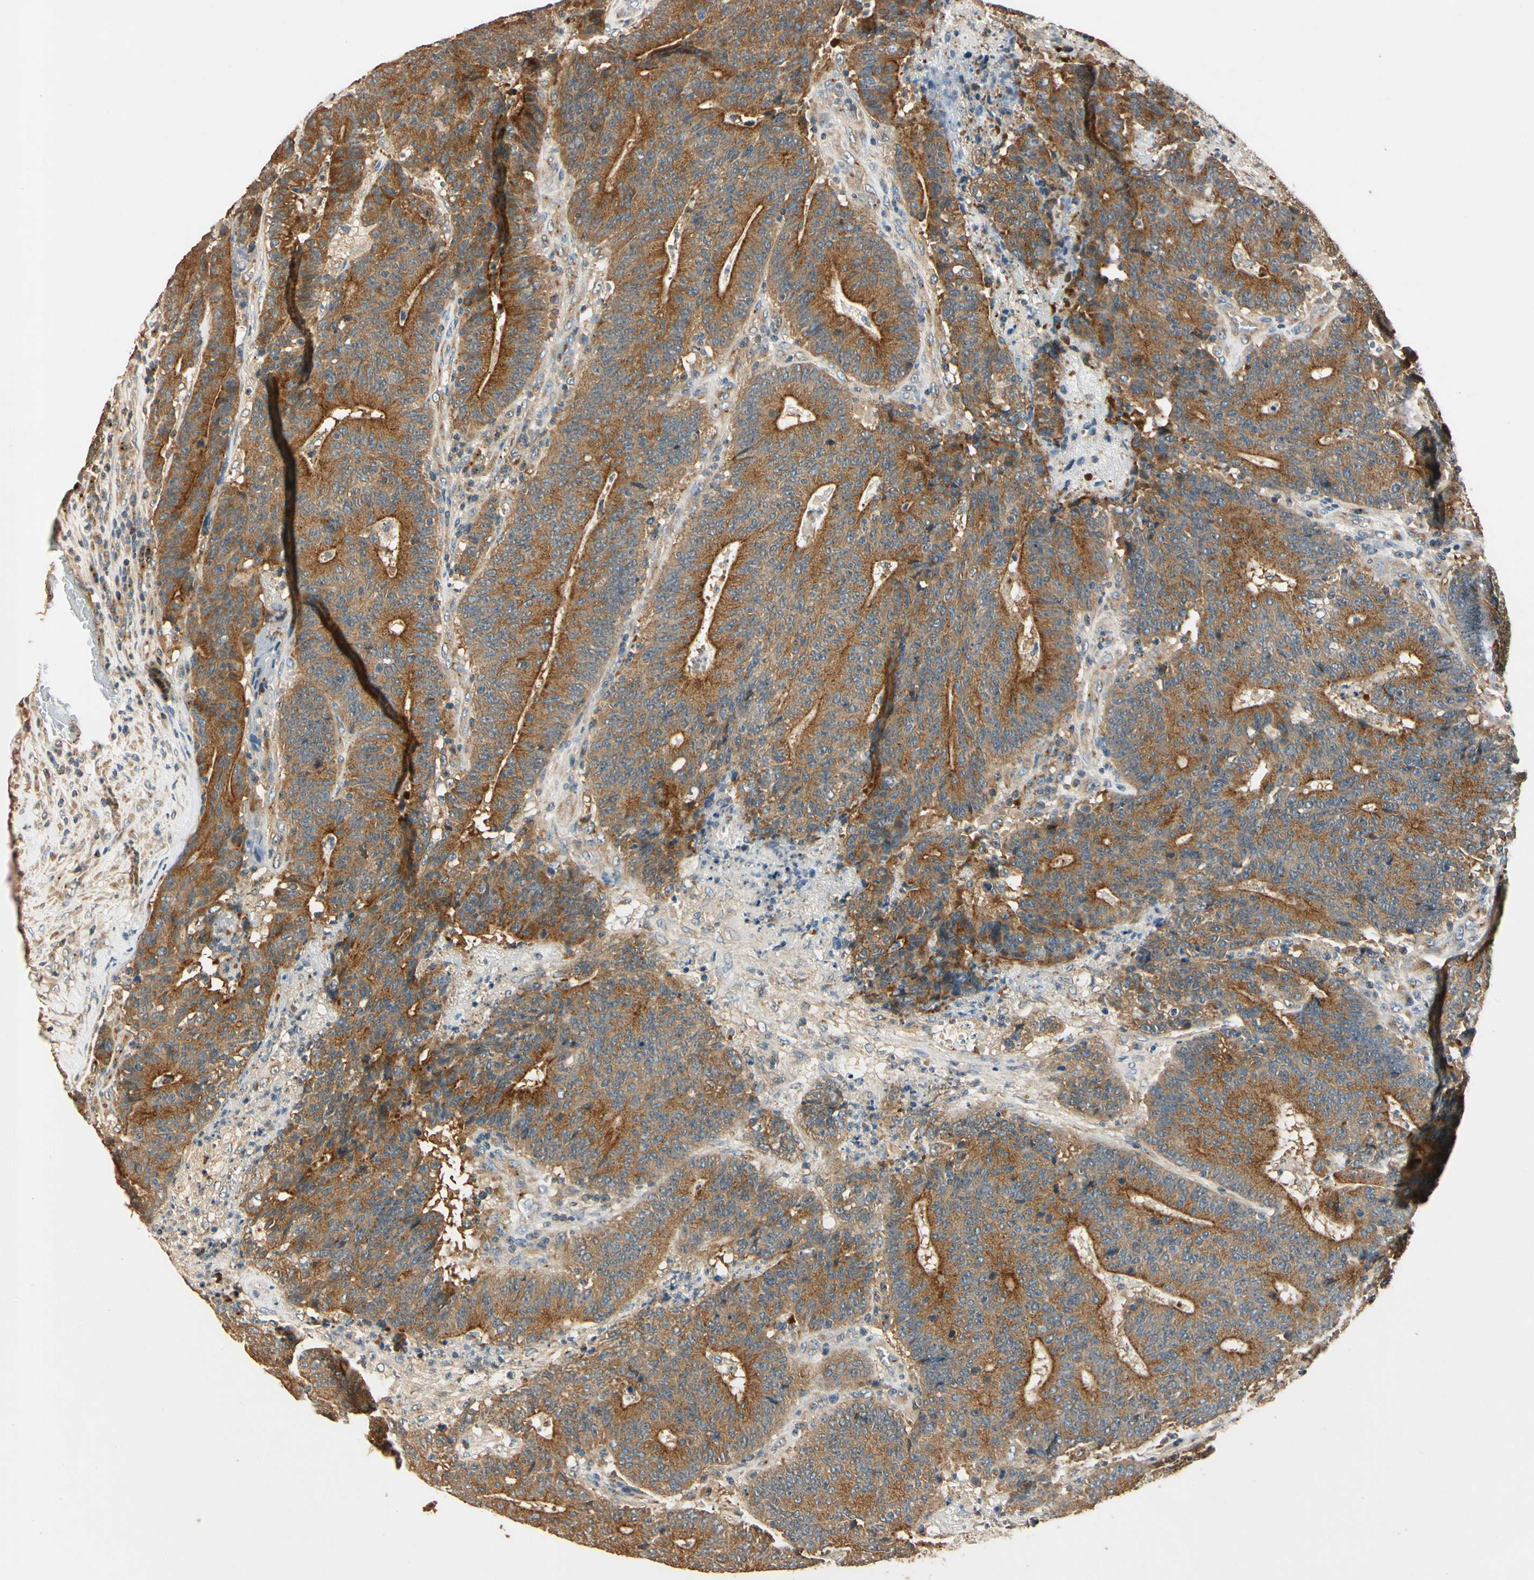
{"staining": {"intensity": "strong", "quantity": ">75%", "location": "cytoplasmic/membranous"}, "tissue": "colorectal cancer", "cell_type": "Tumor cells", "image_type": "cancer", "snomed": [{"axis": "morphology", "description": "Normal tissue, NOS"}, {"axis": "morphology", "description": "Adenocarcinoma, NOS"}, {"axis": "topography", "description": "Colon"}], "caption": "There is high levels of strong cytoplasmic/membranous positivity in tumor cells of adenocarcinoma (colorectal), as demonstrated by immunohistochemical staining (brown color).", "gene": "AKAP9", "patient": {"sex": "female", "age": 75}}